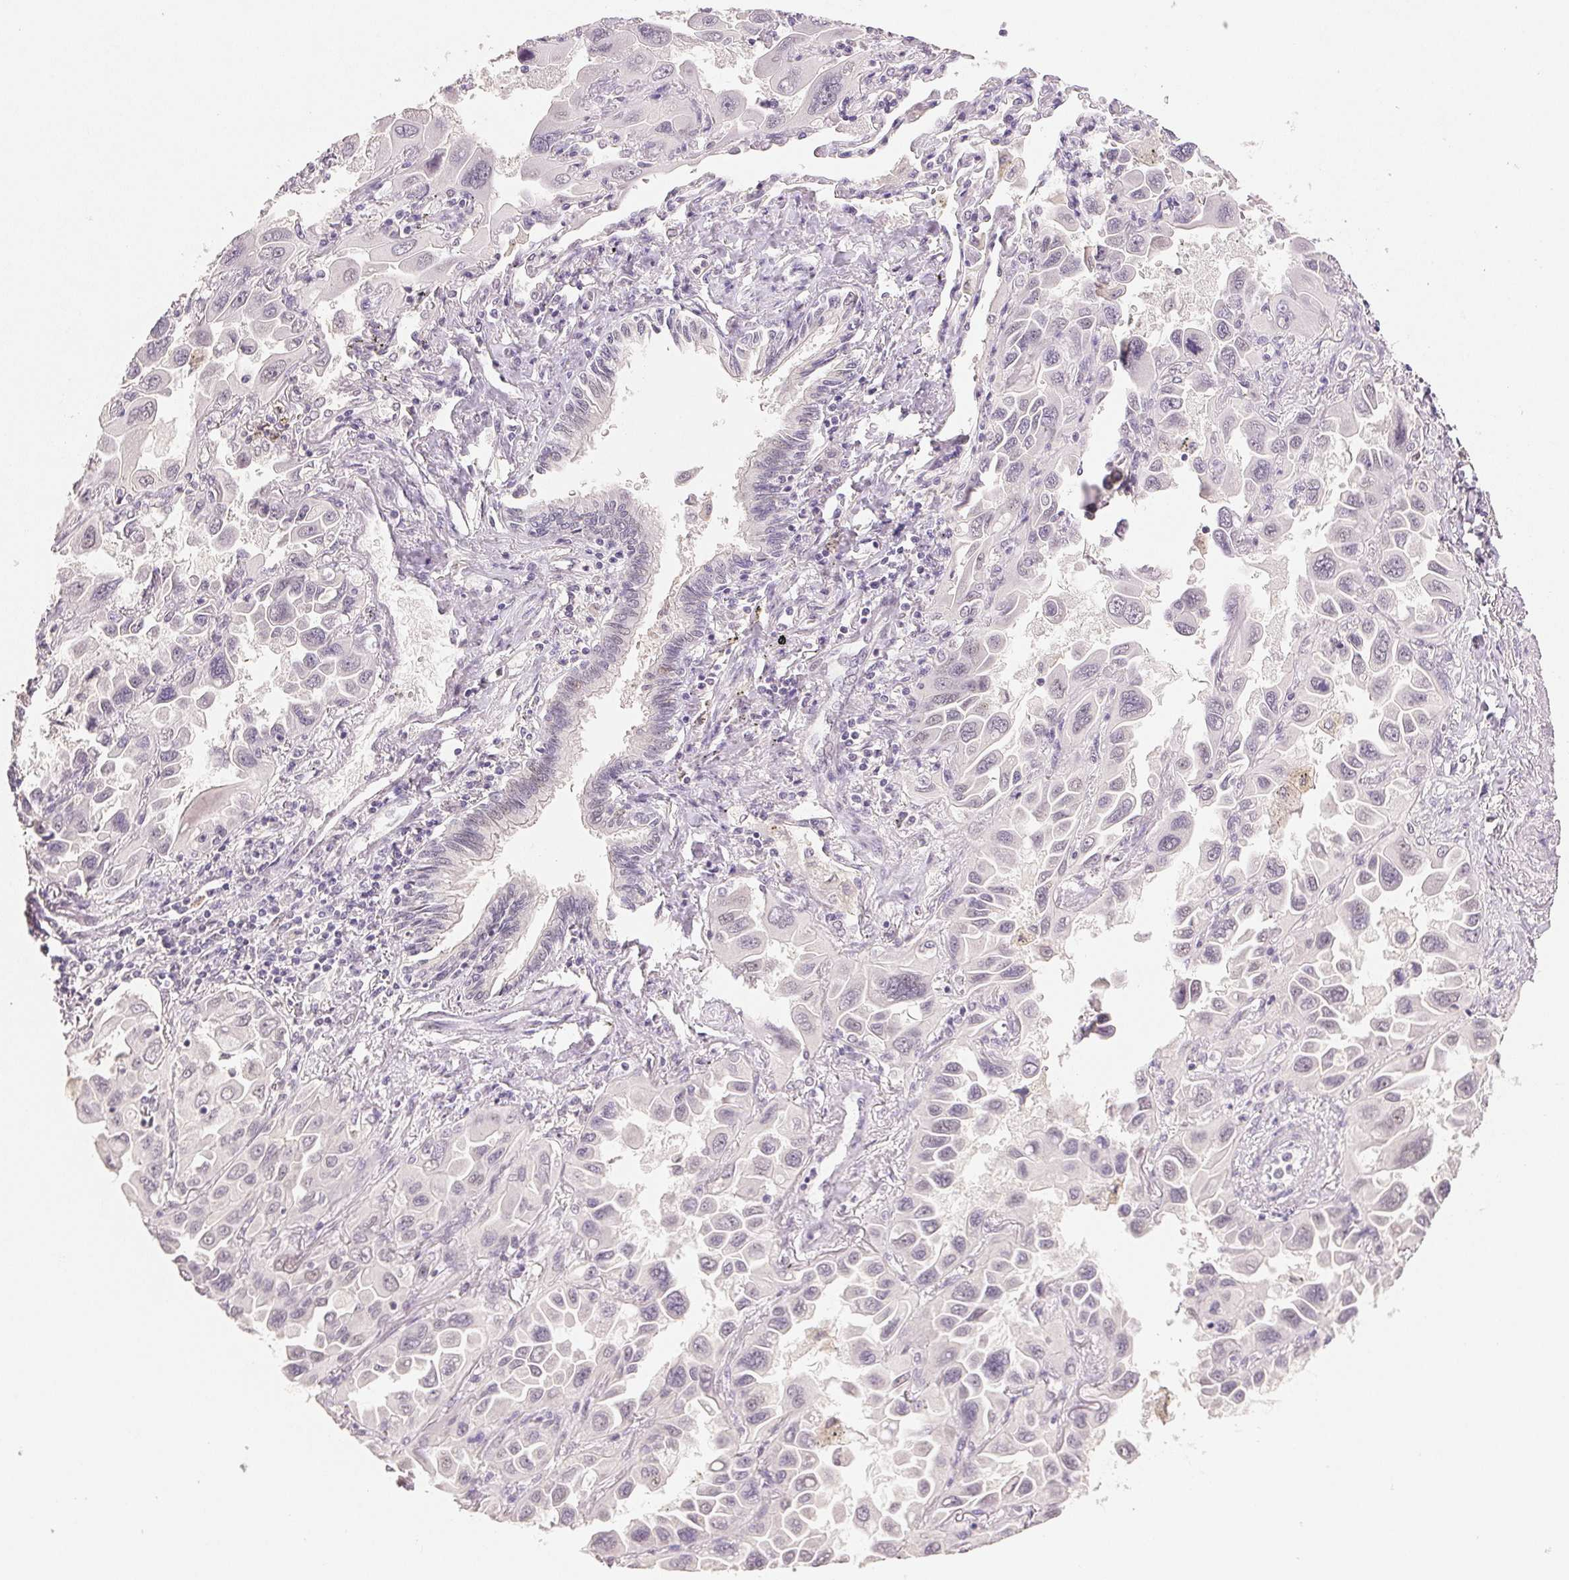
{"staining": {"intensity": "negative", "quantity": "none", "location": "none"}, "tissue": "lung cancer", "cell_type": "Tumor cells", "image_type": "cancer", "snomed": [{"axis": "morphology", "description": "Adenocarcinoma, NOS"}, {"axis": "topography", "description": "Lung"}], "caption": "Immunohistochemical staining of lung adenocarcinoma shows no significant positivity in tumor cells.", "gene": "POLR3G", "patient": {"sex": "male", "age": 64}}